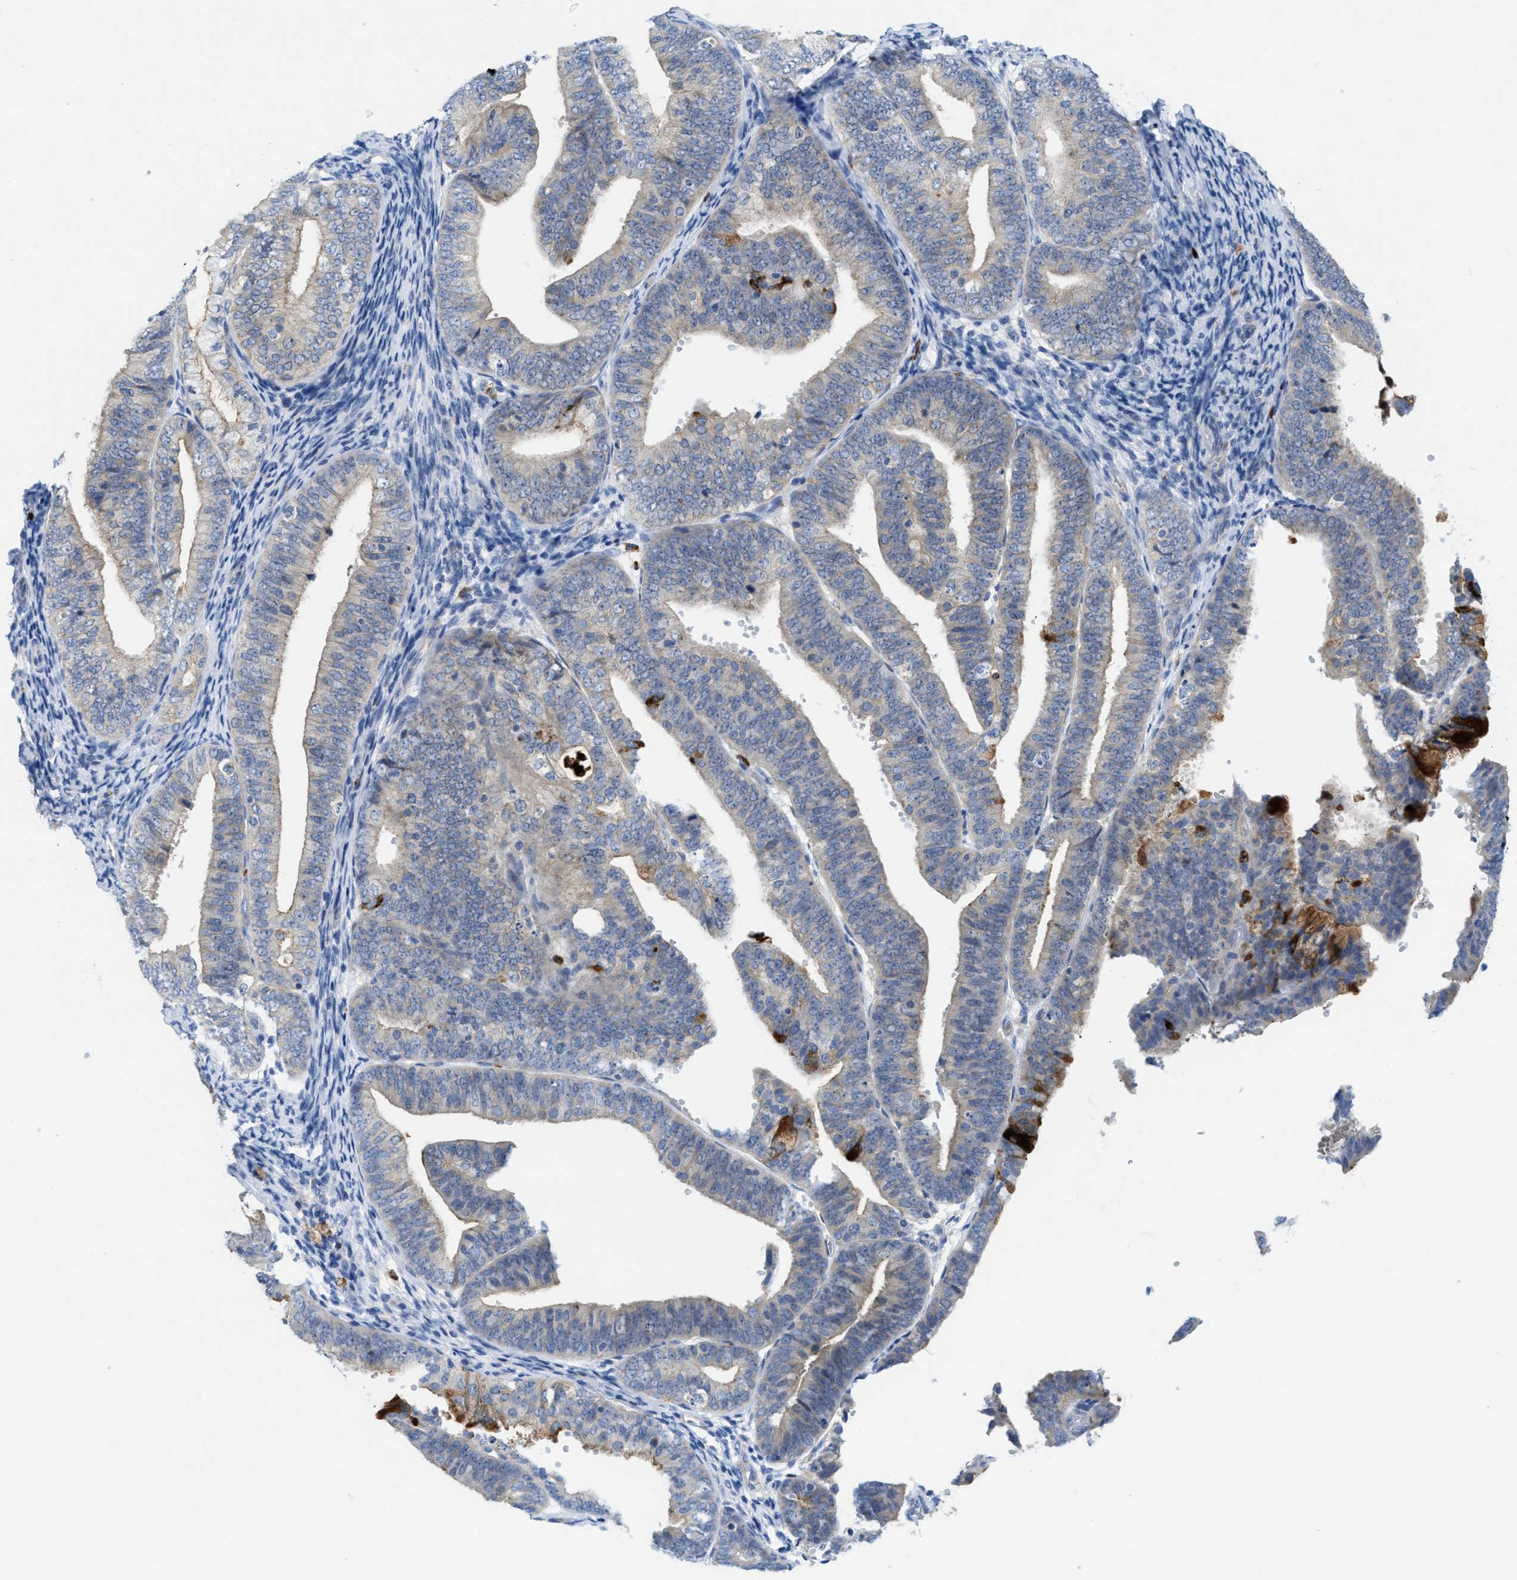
{"staining": {"intensity": "weak", "quantity": "<25%", "location": "cytoplasmic/membranous"}, "tissue": "endometrial cancer", "cell_type": "Tumor cells", "image_type": "cancer", "snomed": [{"axis": "morphology", "description": "Adenocarcinoma, NOS"}, {"axis": "topography", "description": "Endometrium"}], "caption": "Adenocarcinoma (endometrial) was stained to show a protein in brown. There is no significant positivity in tumor cells. (DAB (3,3'-diaminobenzidine) immunohistochemistry (IHC) visualized using brightfield microscopy, high magnification).", "gene": "CMTM1", "patient": {"sex": "female", "age": 63}}